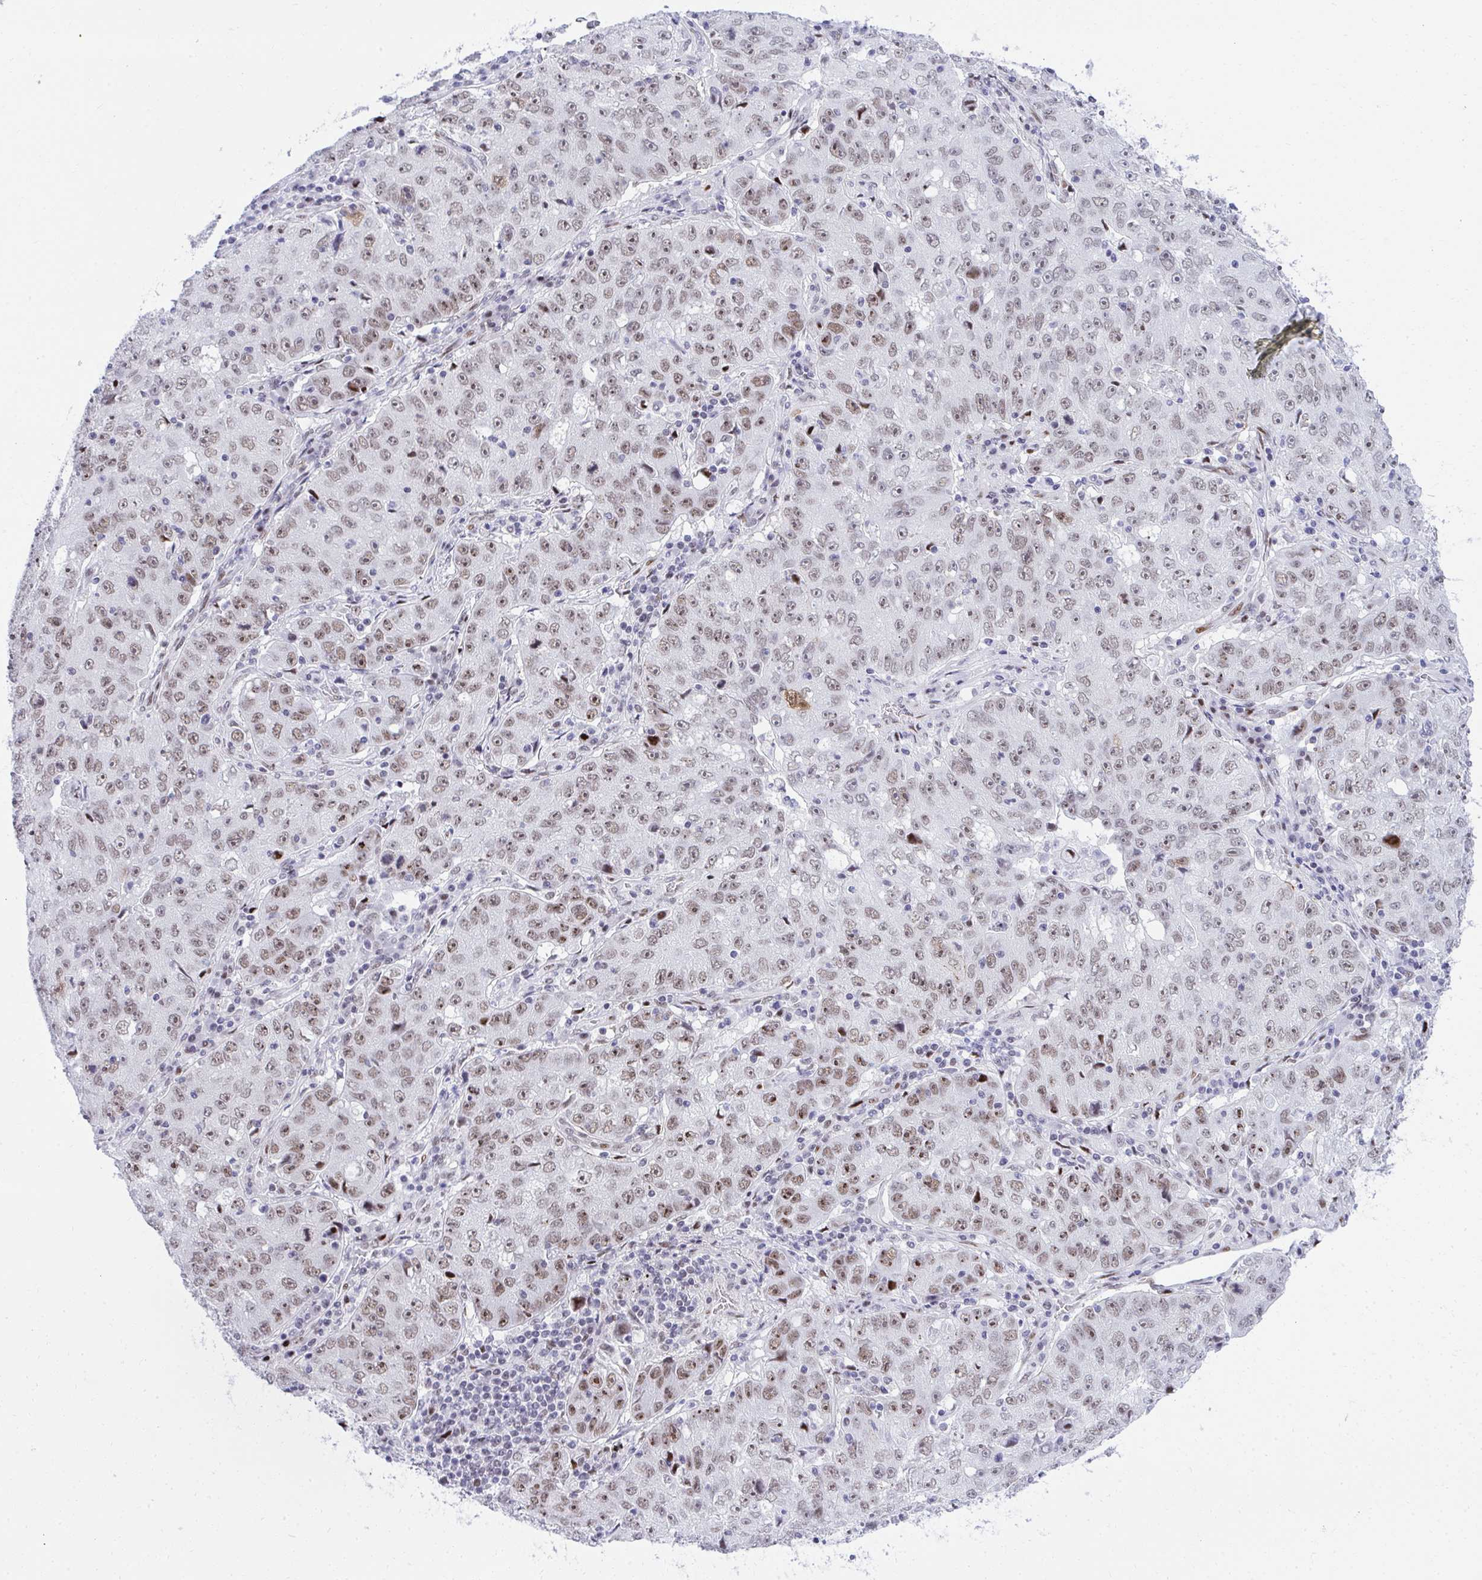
{"staining": {"intensity": "moderate", "quantity": ">75%", "location": "nuclear"}, "tissue": "lung cancer", "cell_type": "Tumor cells", "image_type": "cancer", "snomed": [{"axis": "morphology", "description": "Normal morphology"}, {"axis": "morphology", "description": "Adenocarcinoma, NOS"}, {"axis": "topography", "description": "Lymph node"}, {"axis": "topography", "description": "Lung"}], "caption": "Lung cancer (adenocarcinoma) stained with a brown dye shows moderate nuclear positive positivity in about >75% of tumor cells.", "gene": "GLDN", "patient": {"sex": "female", "age": 57}}